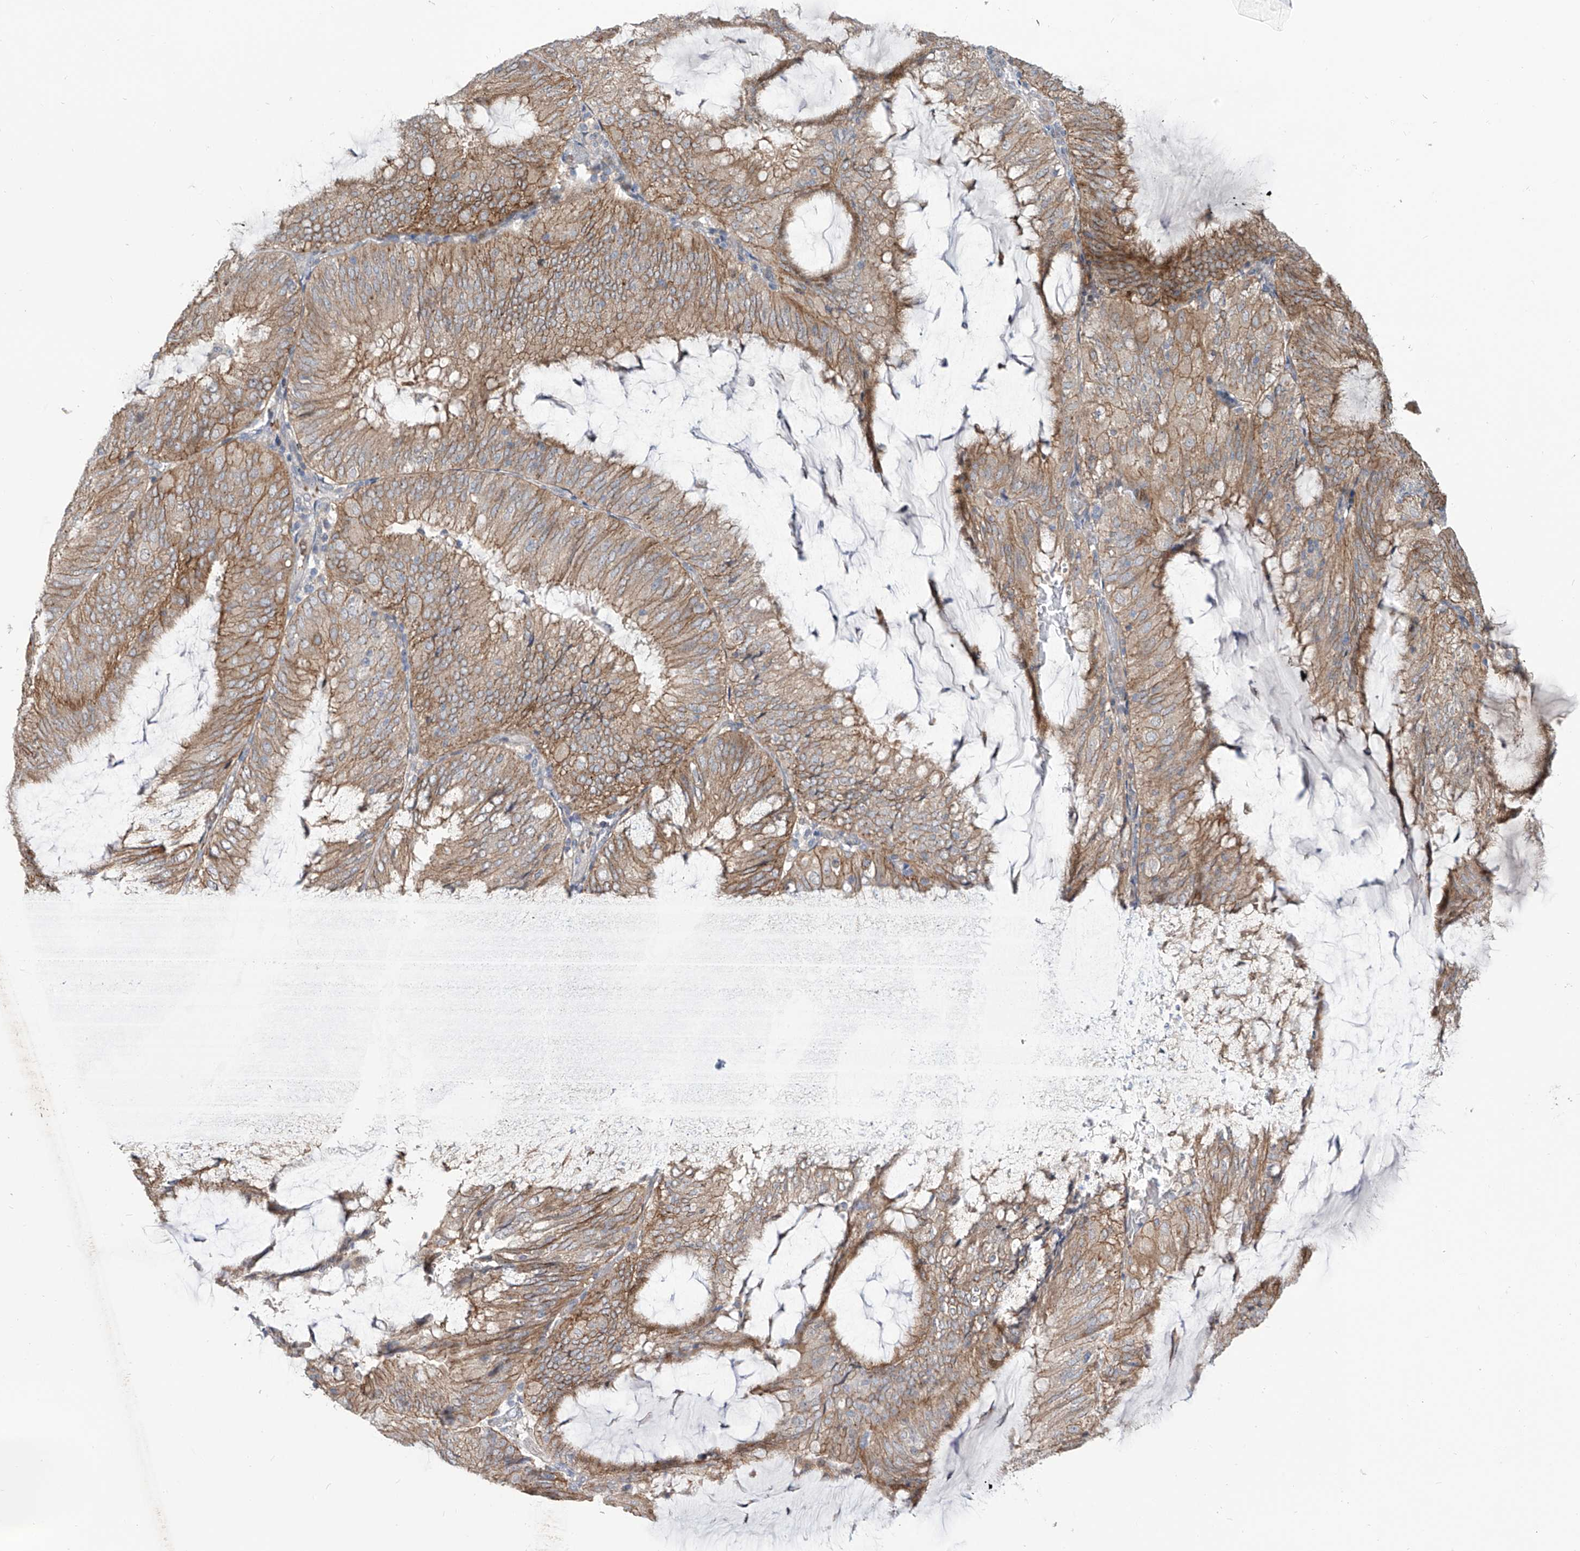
{"staining": {"intensity": "moderate", "quantity": "25%-75%", "location": "cytoplasmic/membranous"}, "tissue": "endometrial cancer", "cell_type": "Tumor cells", "image_type": "cancer", "snomed": [{"axis": "morphology", "description": "Adenocarcinoma, NOS"}, {"axis": "topography", "description": "Endometrium"}], "caption": "High-power microscopy captured an IHC histopathology image of endometrial adenocarcinoma, revealing moderate cytoplasmic/membranous staining in approximately 25%-75% of tumor cells. The staining was performed using DAB (3,3'-diaminobenzidine) to visualize the protein expression in brown, while the nuclei were stained in blue with hematoxylin (Magnification: 20x).", "gene": "LRRC1", "patient": {"sex": "female", "age": 81}}